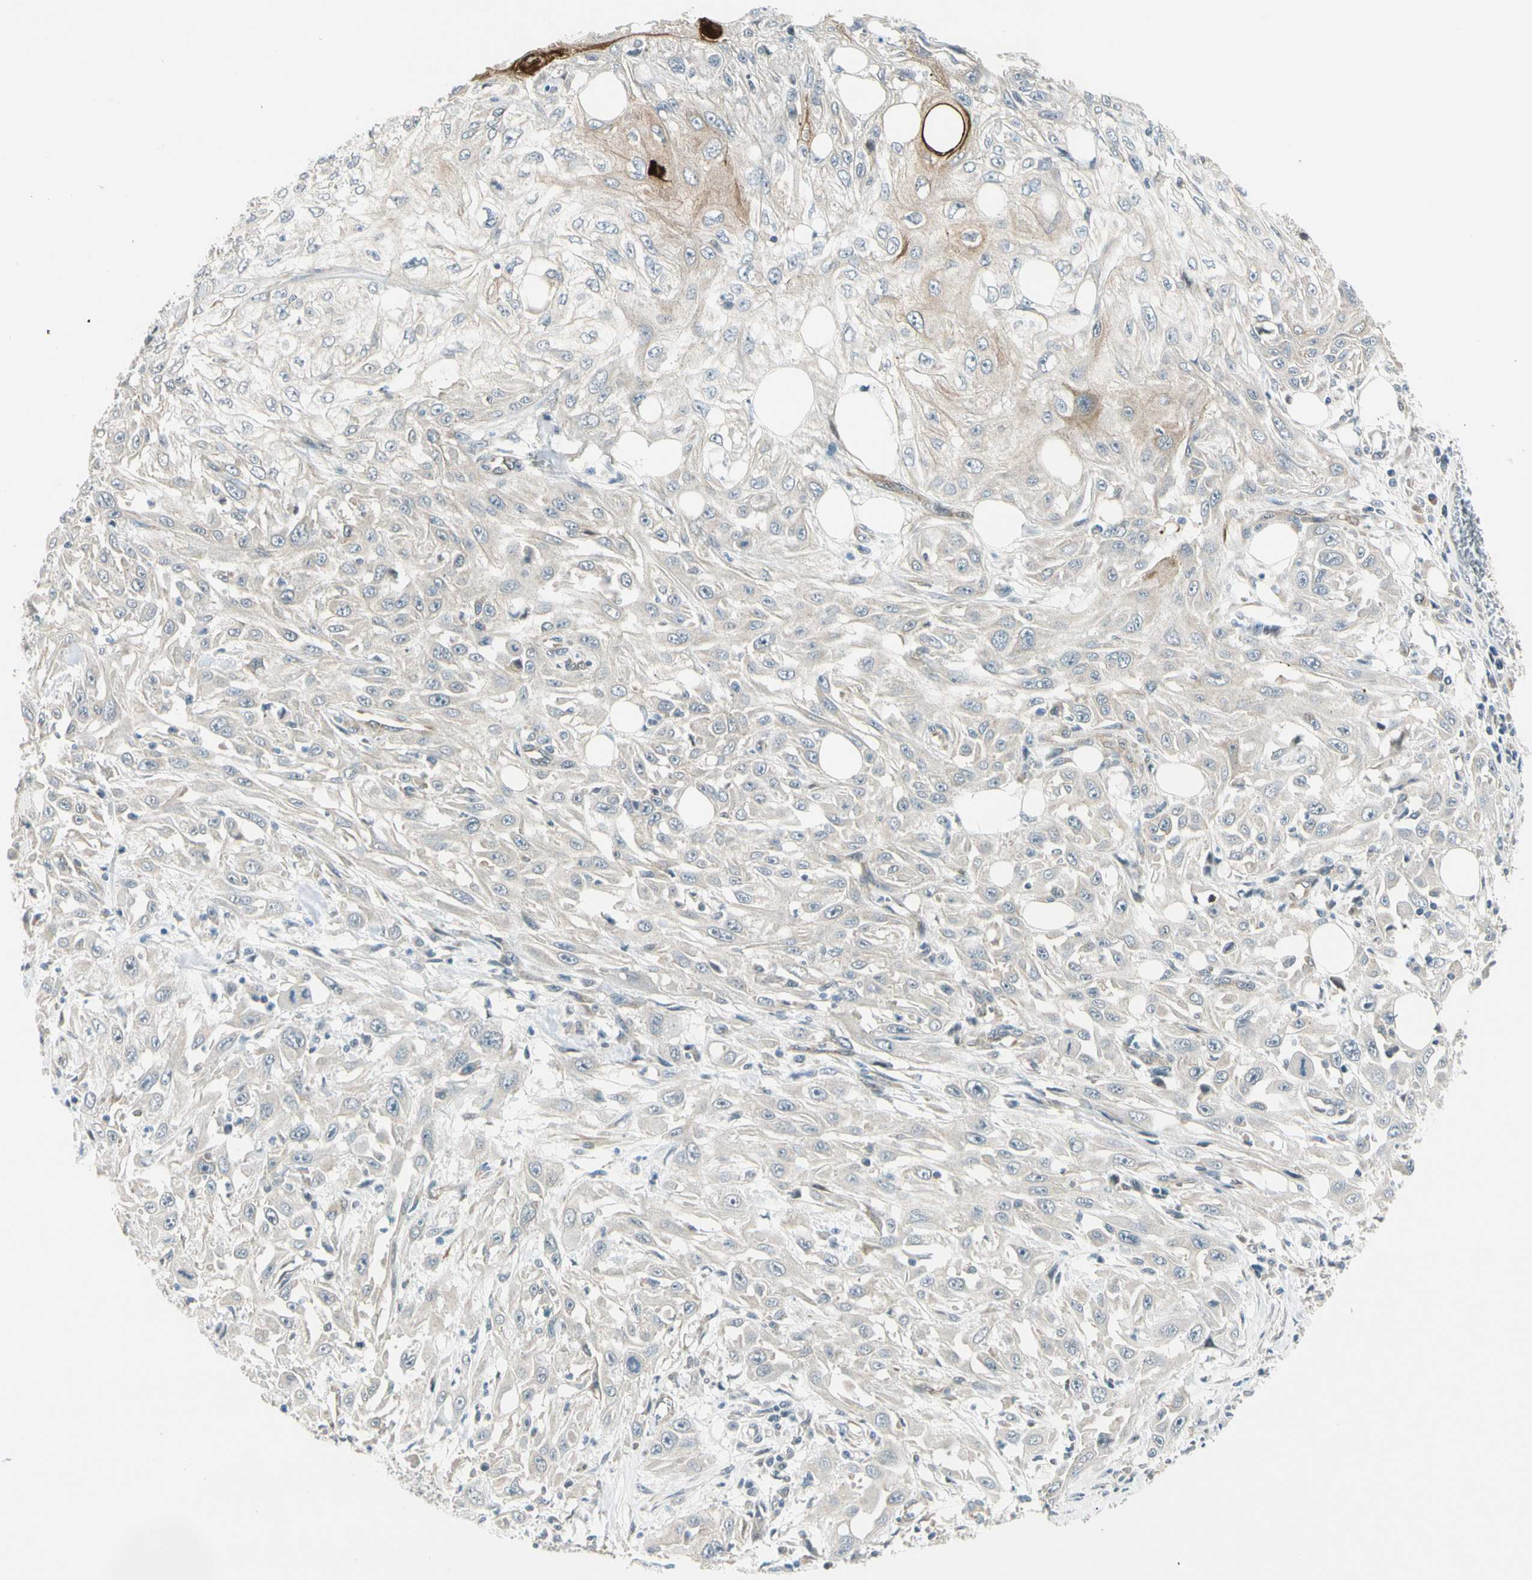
{"staining": {"intensity": "strong", "quantity": "<25%", "location": "cytoplasmic/membranous"}, "tissue": "skin cancer", "cell_type": "Tumor cells", "image_type": "cancer", "snomed": [{"axis": "morphology", "description": "Squamous cell carcinoma, NOS"}, {"axis": "topography", "description": "Skin"}], "caption": "The immunohistochemical stain highlights strong cytoplasmic/membranous staining in tumor cells of skin cancer (squamous cell carcinoma) tissue.", "gene": "SVBP", "patient": {"sex": "male", "age": 75}}